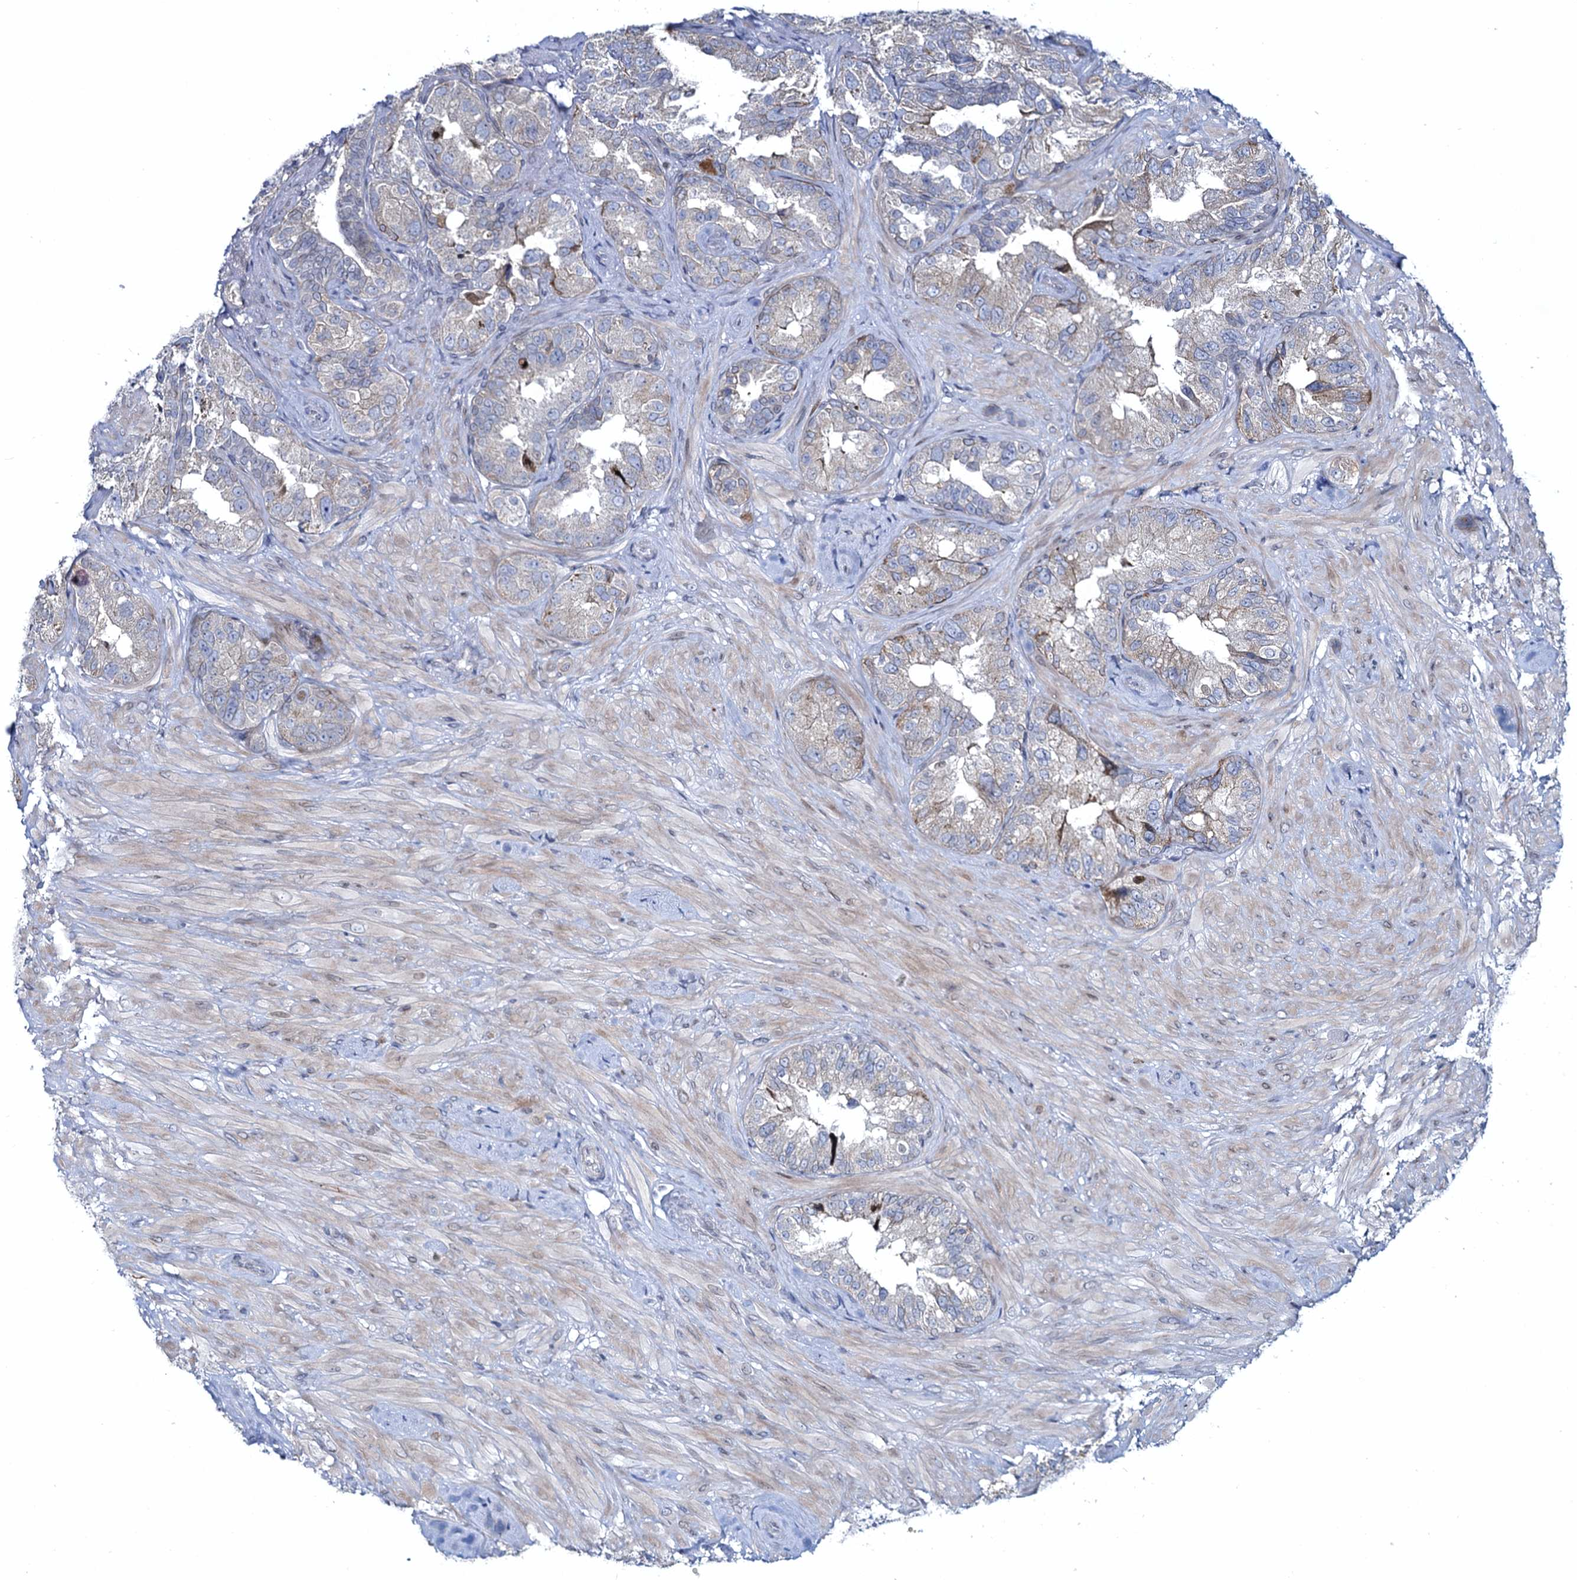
{"staining": {"intensity": "weak", "quantity": "<25%", "location": "cytoplasmic/membranous"}, "tissue": "seminal vesicle", "cell_type": "Glandular cells", "image_type": "normal", "snomed": [{"axis": "morphology", "description": "Normal tissue, NOS"}, {"axis": "topography", "description": "Seminal veicle"}, {"axis": "topography", "description": "Peripheral nerve tissue"}], "caption": "An image of seminal vesicle stained for a protein demonstrates no brown staining in glandular cells.", "gene": "TOX3", "patient": {"sex": "male", "age": 67}}